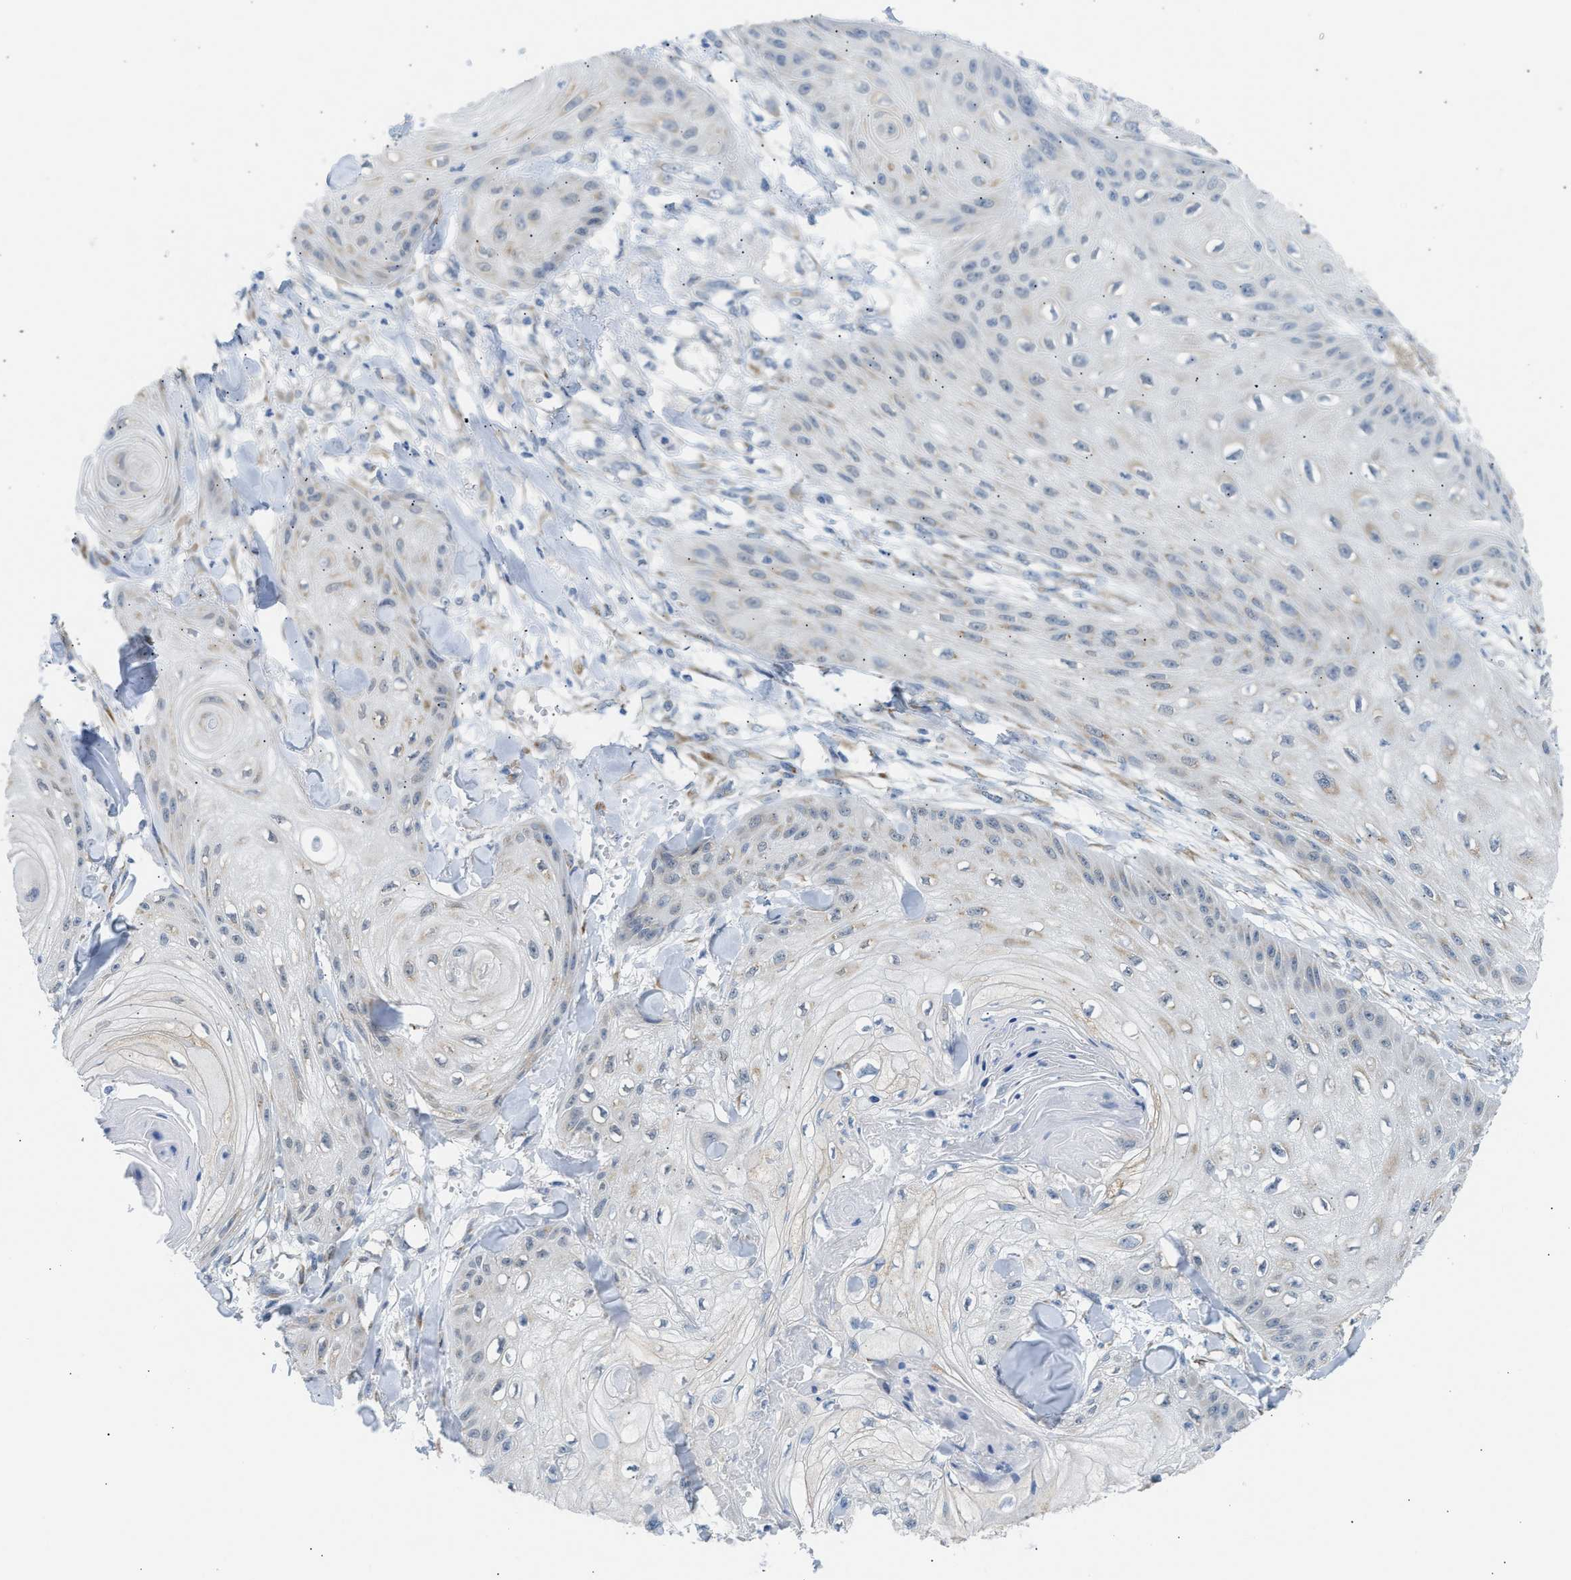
{"staining": {"intensity": "negative", "quantity": "none", "location": "none"}, "tissue": "skin cancer", "cell_type": "Tumor cells", "image_type": "cancer", "snomed": [{"axis": "morphology", "description": "Squamous cell carcinoma, NOS"}, {"axis": "topography", "description": "Skin"}], "caption": "Protein analysis of skin cancer demonstrates no significant positivity in tumor cells. (IHC, brightfield microscopy, high magnification).", "gene": "KCNC2", "patient": {"sex": "male", "age": 74}}